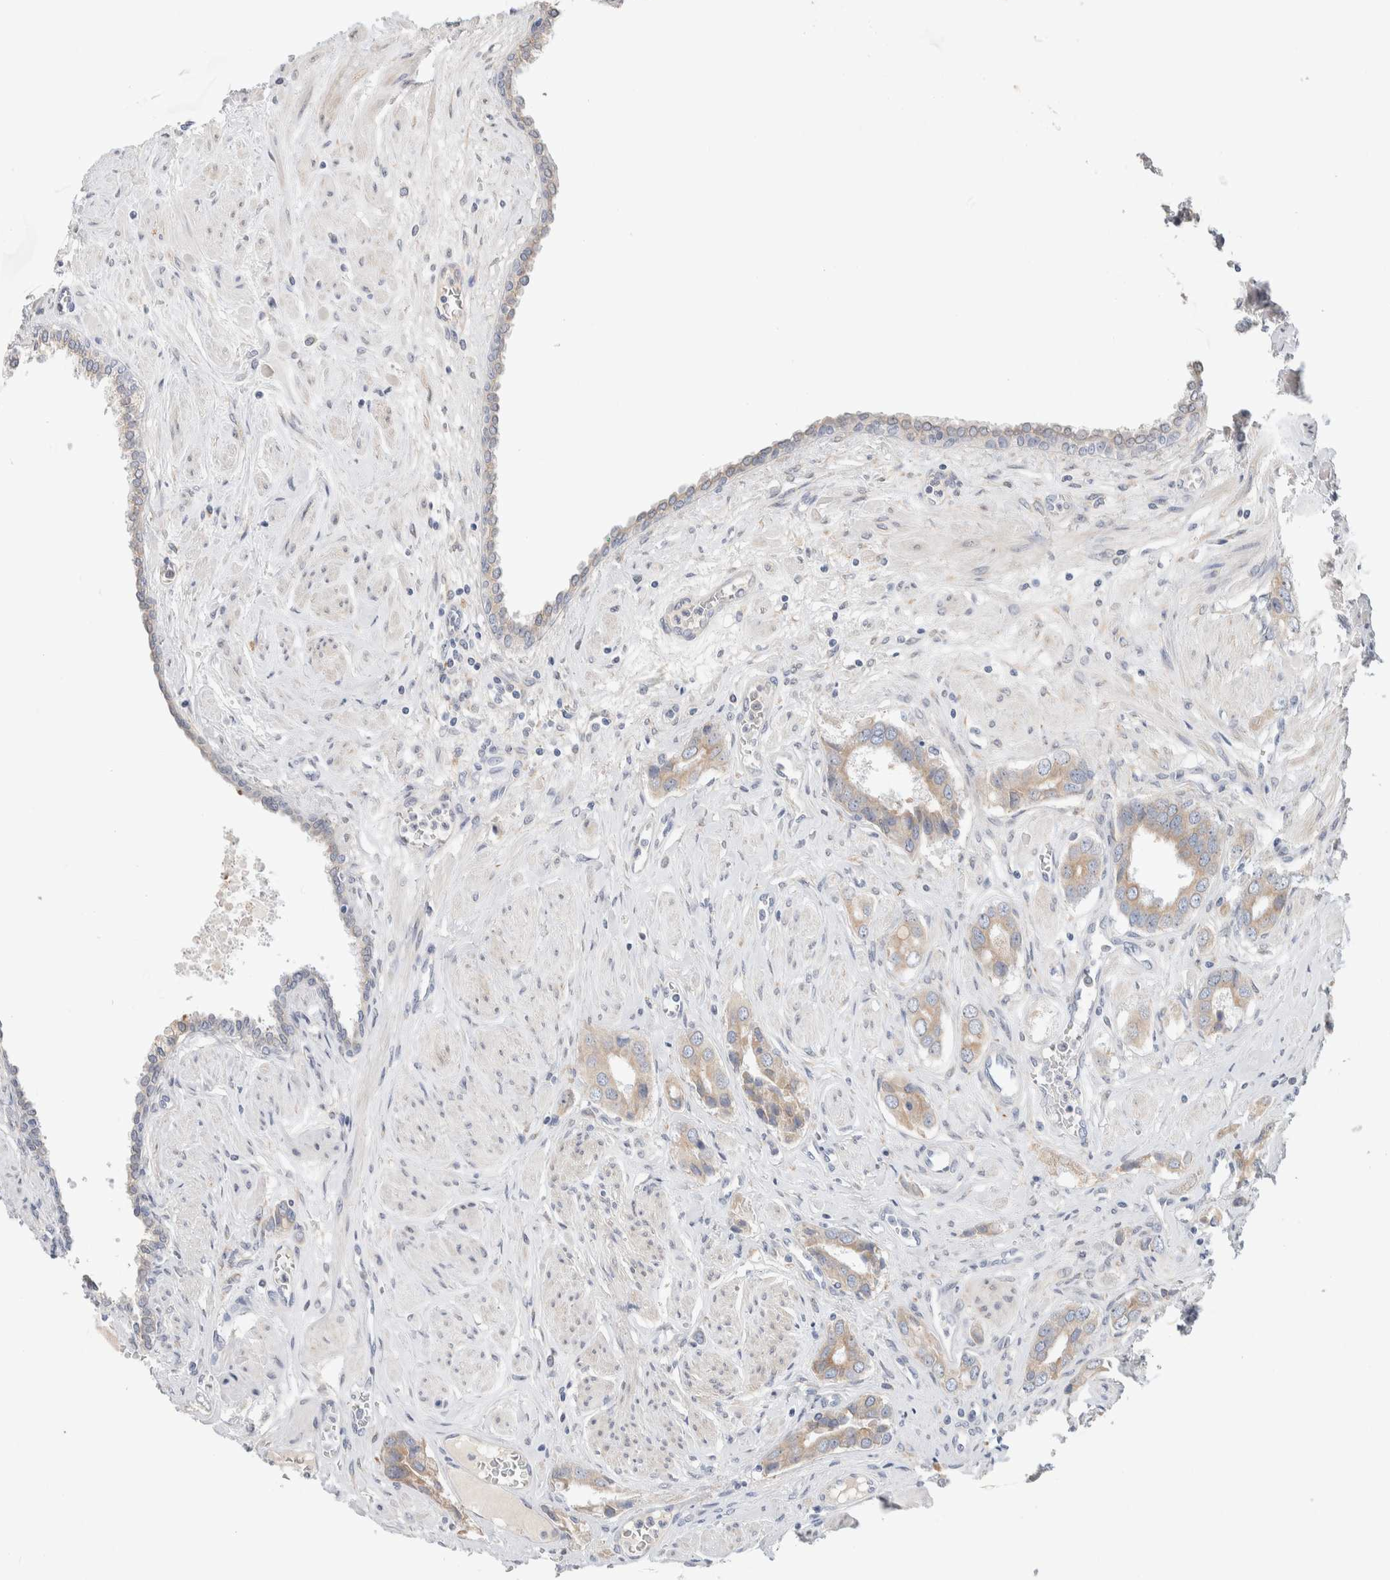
{"staining": {"intensity": "weak", "quantity": "25%-75%", "location": "cytoplasmic/membranous"}, "tissue": "prostate cancer", "cell_type": "Tumor cells", "image_type": "cancer", "snomed": [{"axis": "morphology", "description": "Adenocarcinoma, High grade"}, {"axis": "topography", "description": "Prostate"}], "caption": "The photomicrograph displays immunohistochemical staining of high-grade adenocarcinoma (prostate). There is weak cytoplasmic/membranous positivity is present in about 25%-75% of tumor cells.", "gene": "RUSF1", "patient": {"sex": "male", "age": 52}}